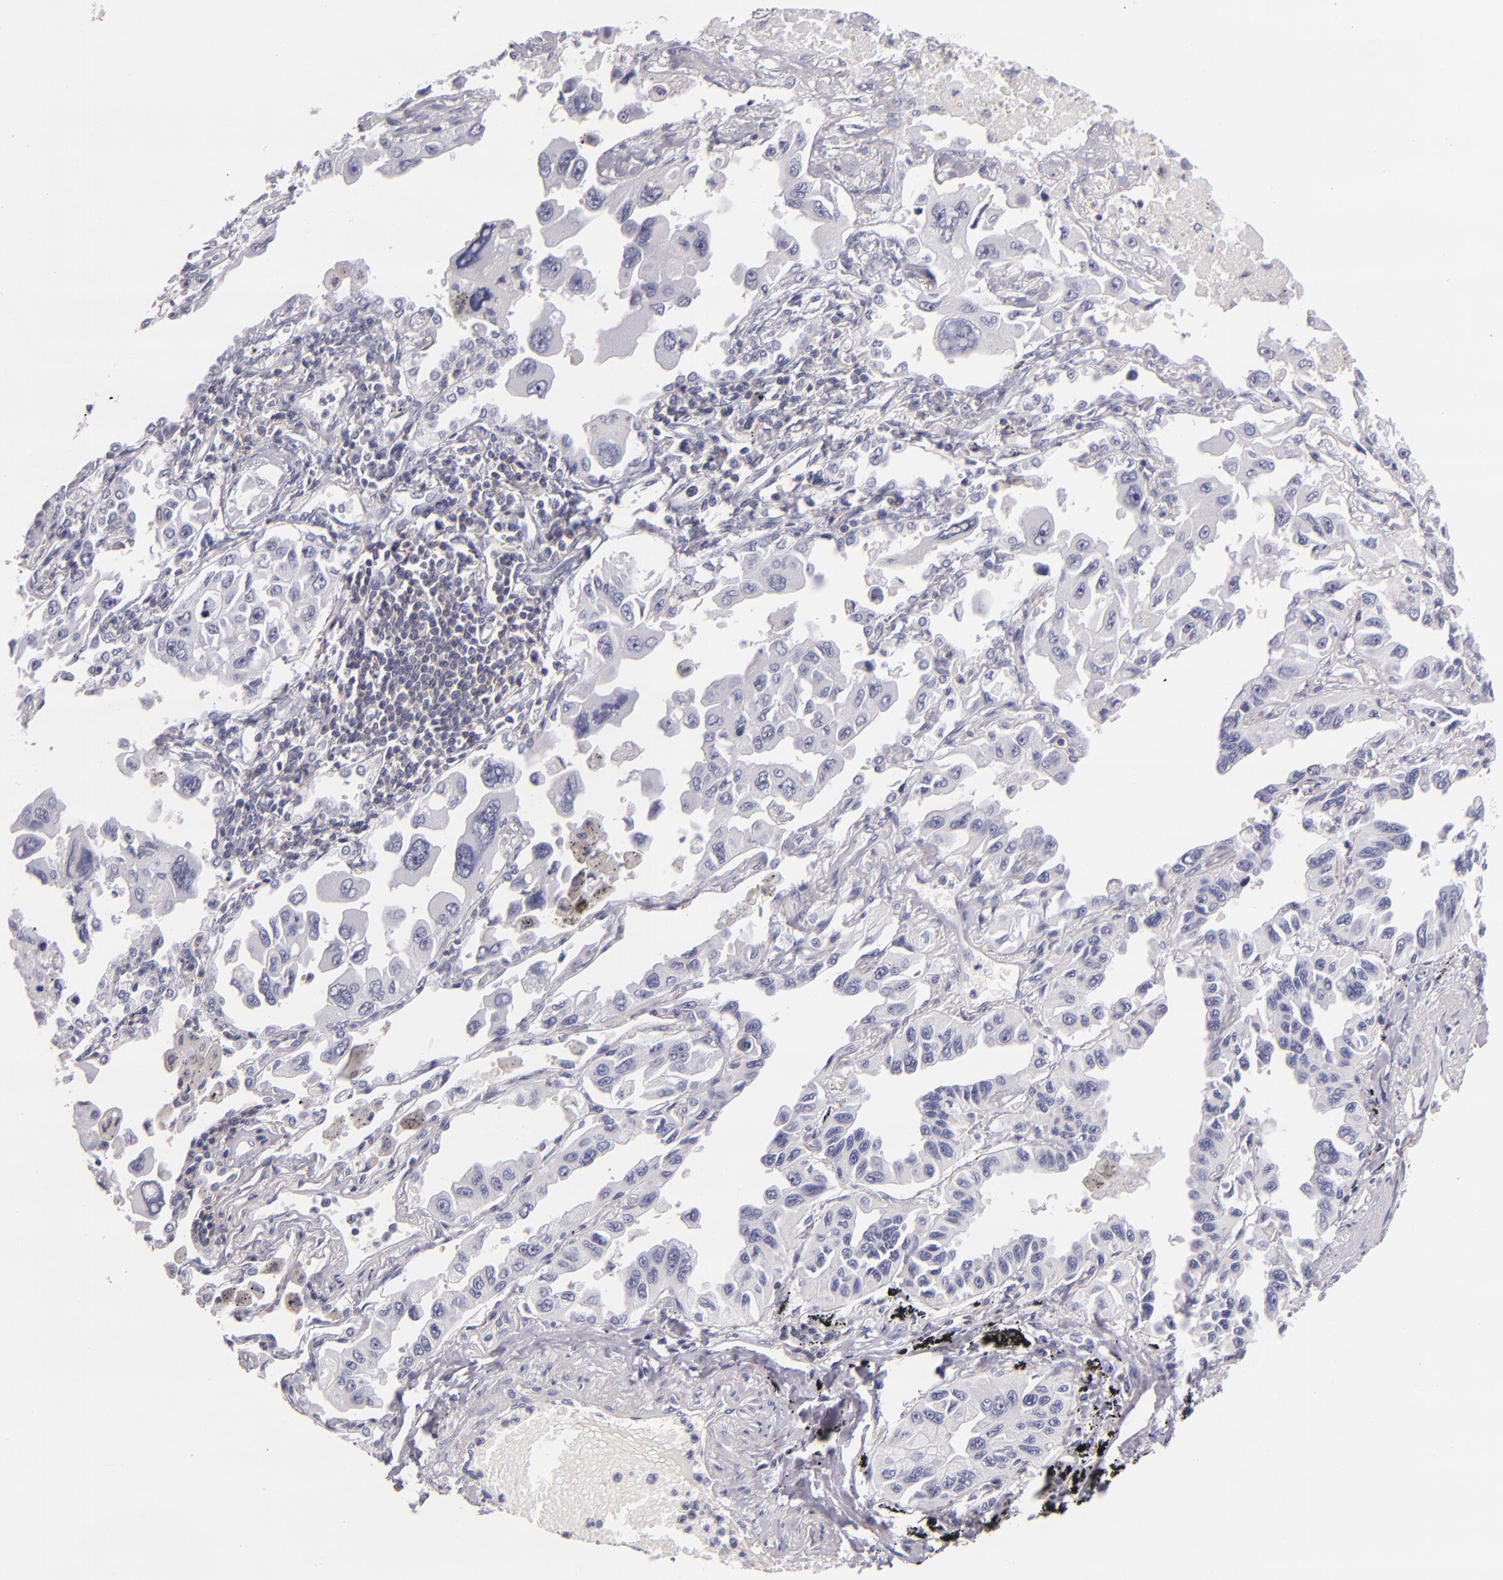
{"staining": {"intensity": "negative", "quantity": "none", "location": "none"}, "tissue": "lung cancer", "cell_type": "Tumor cells", "image_type": "cancer", "snomed": [{"axis": "morphology", "description": "Adenocarcinoma, NOS"}, {"axis": "topography", "description": "Lung"}], "caption": "A histopathology image of adenocarcinoma (lung) stained for a protein demonstrates no brown staining in tumor cells. (Stains: DAB (3,3'-diaminobenzidine) IHC with hematoxylin counter stain, Microscopy: brightfield microscopy at high magnification).", "gene": "CD48", "patient": {"sex": "male", "age": 64}}